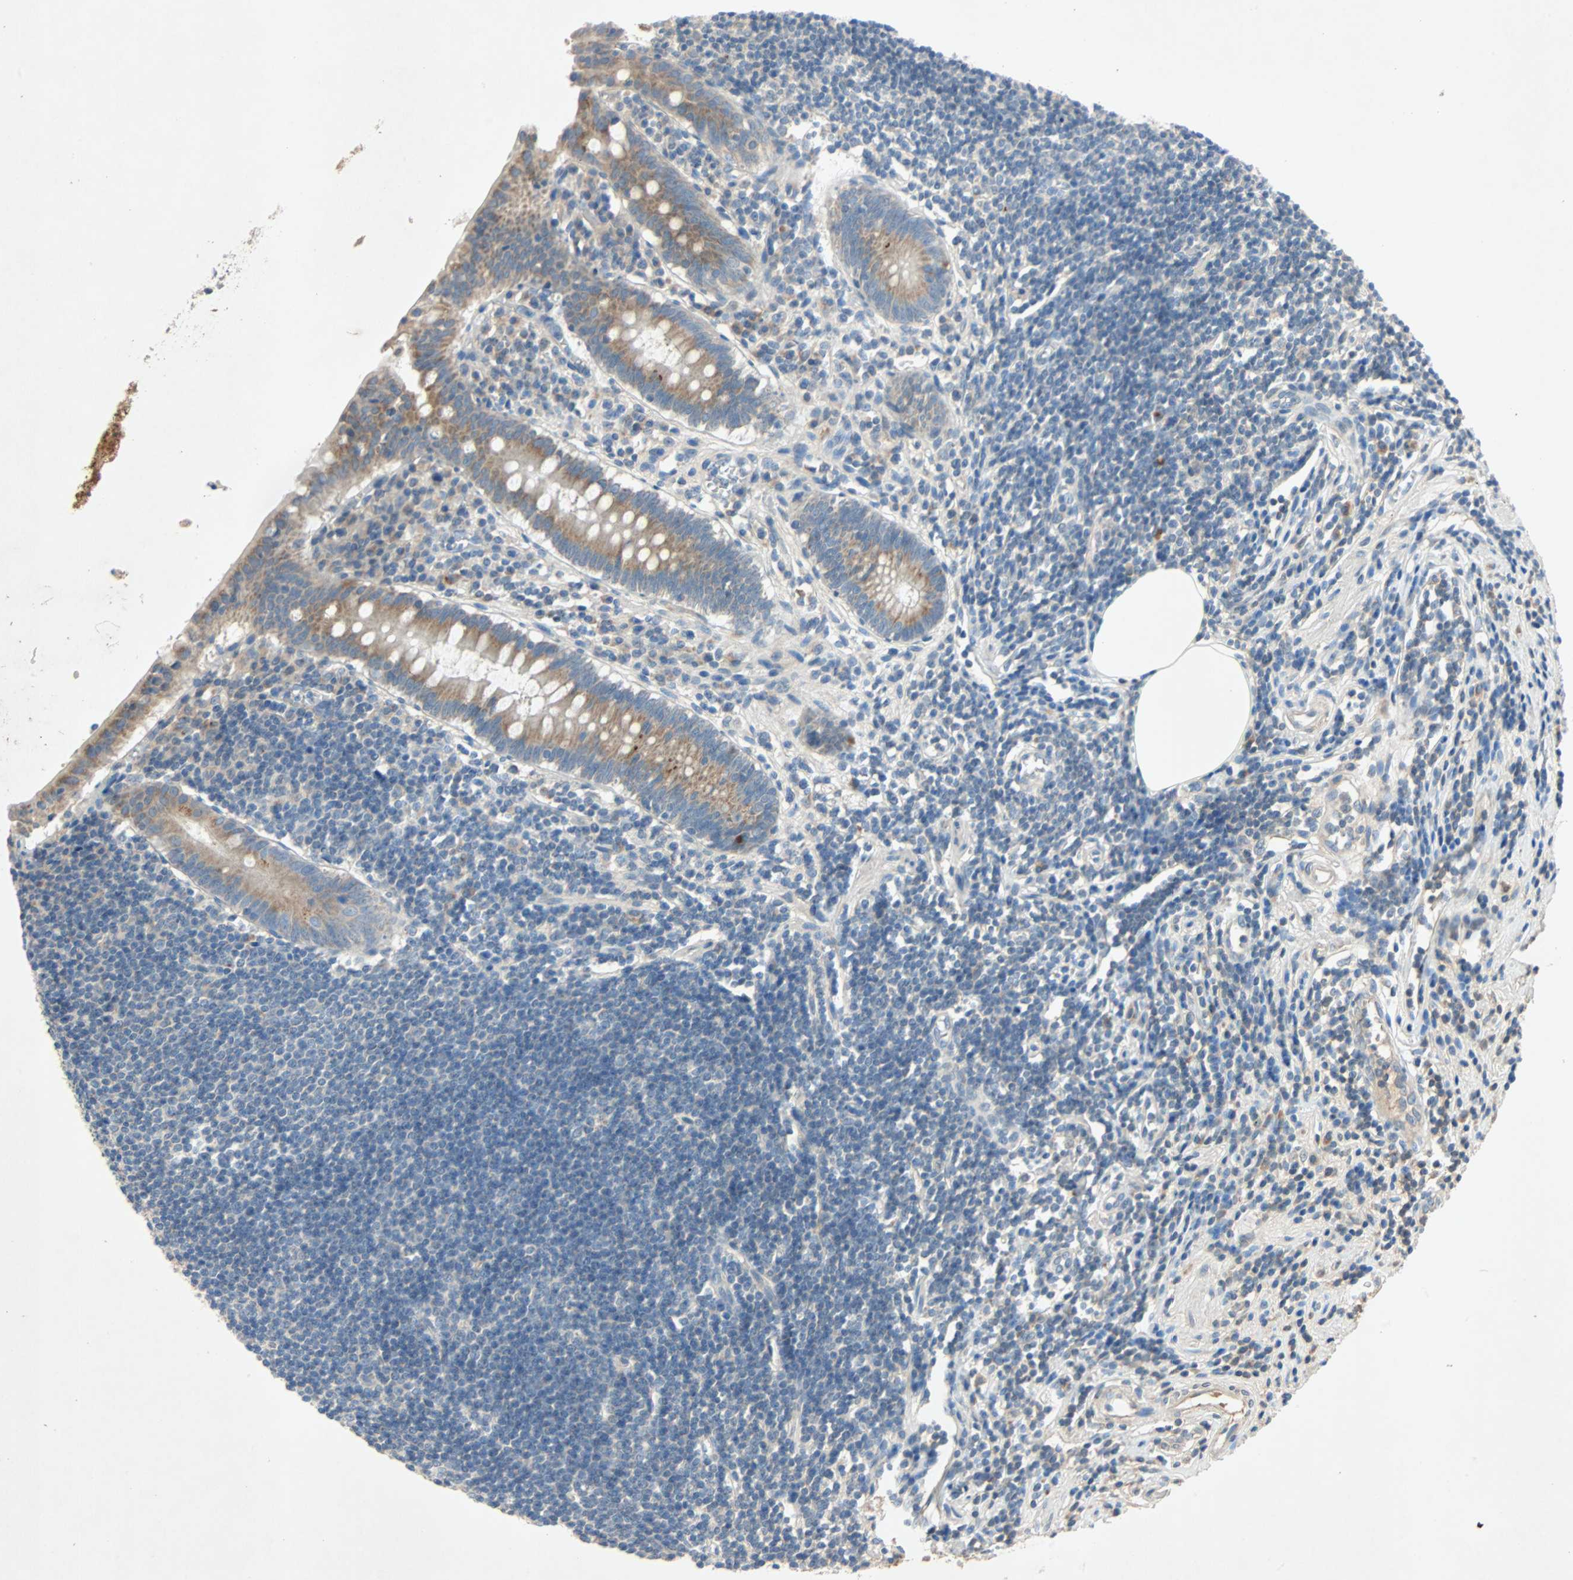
{"staining": {"intensity": "moderate", "quantity": ">75%", "location": "cytoplasmic/membranous"}, "tissue": "appendix", "cell_type": "Glandular cells", "image_type": "normal", "snomed": [{"axis": "morphology", "description": "Normal tissue, NOS"}, {"axis": "topography", "description": "Appendix"}], "caption": "Benign appendix was stained to show a protein in brown. There is medium levels of moderate cytoplasmic/membranous expression in about >75% of glandular cells.", "gene": "XYLT1", "patient": {"sex": "female", "age": 50}}